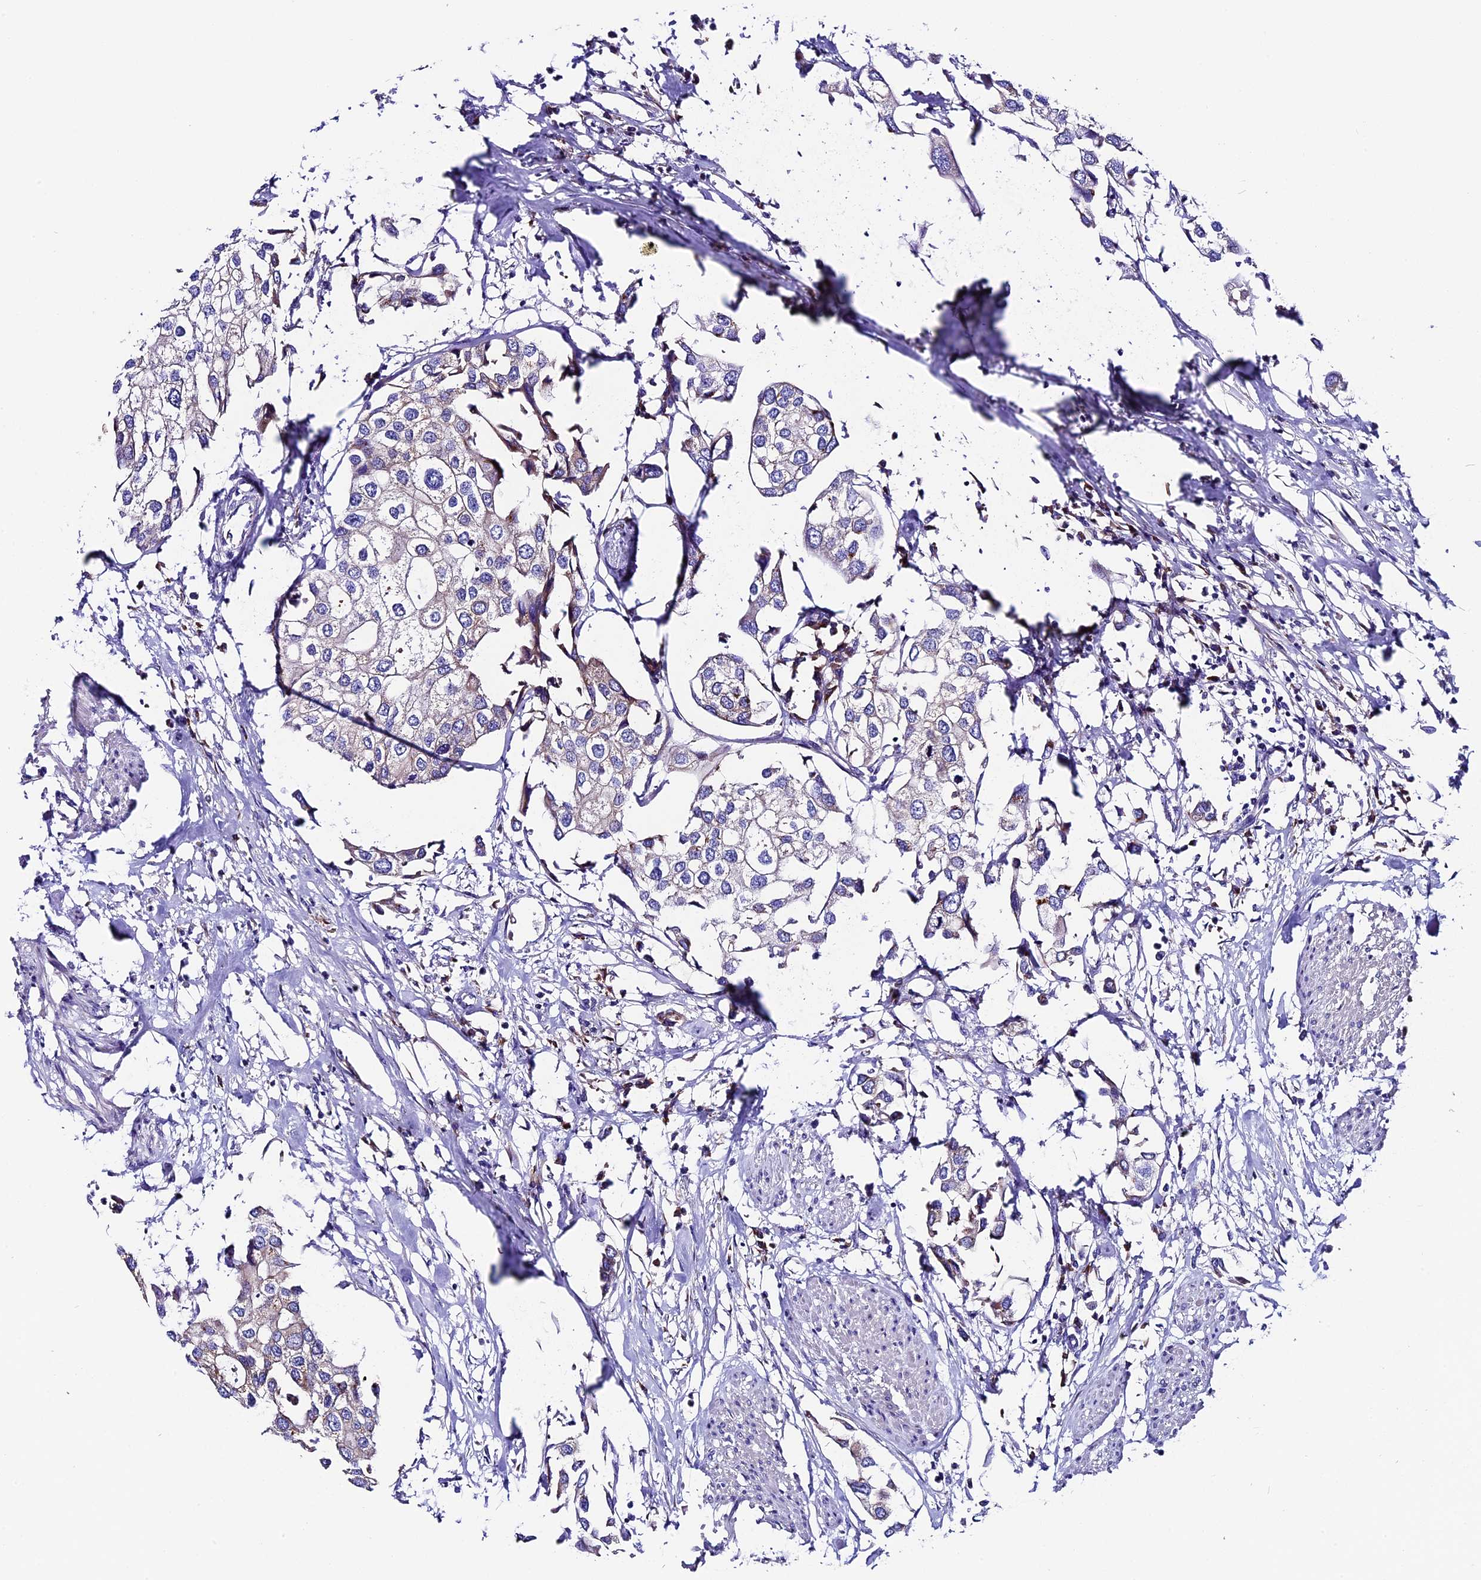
{"staining": {"intensity": "weak", "quantity": "25%-75%", "location": "cytoplasmic/membranous"}, "tissue": "urothelial cancer", "cell_type": "Tumor cells", "image_type": "cancer", "snomed": [{"axis": "morphology", "description": "Urothelial carcinoma, High grade"}, {"axis": "topography", "description": "Urinary bladder"}], "caption": "A brown stain highlights weak cytoplasmic/membranous expression of a protein in urothelial cancer tumor cells. (Stains: DAB in brown, nuclei in blue, Microscopy: brightfield microscopy at high magnification).", "gene": "COMTD1", "patient": {"sex": "male", "age": 64}}